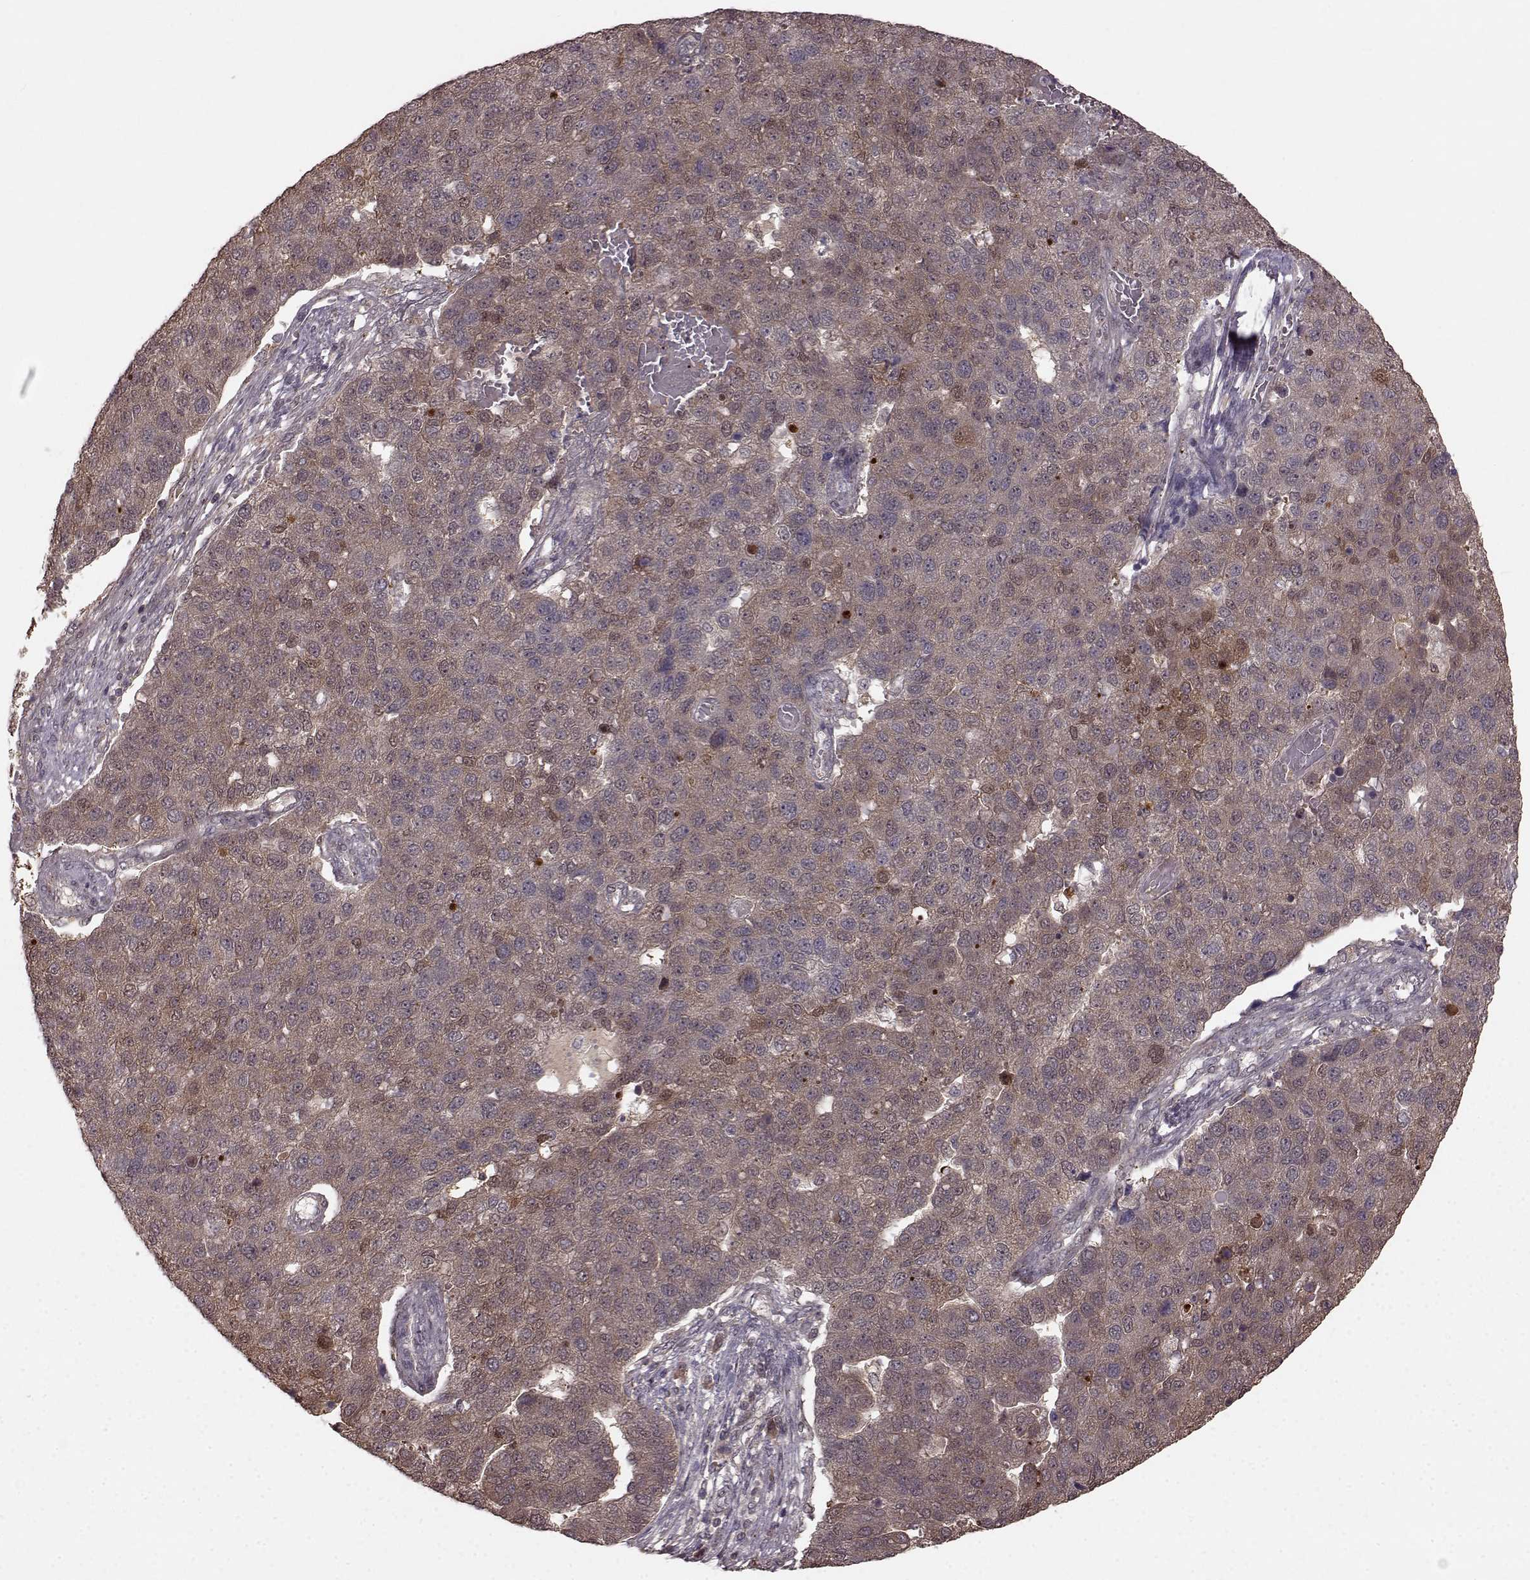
{"staining": {"intensity": "weak", "quantity": "25%-75%", "location": "cytoplasmic/membranous"}, "tissue": "pancreatic cancer", "cell_type": "Tumor cells", "image_type": "cancer", "snomed": [{"axis": "morphology", "description": "Adenocarcinoma, NOS"}, {"axis": "topography", "description": "Pancreas"}], "caption": "Pancreatic cancer (adenocarcinoma) stained with IHC exhibits weak cytoplasmic/membranous staining in approximately 25%-75% of tumor cells.", "gene": "GSS", "patient": {"sex": "female", "age": 61}}